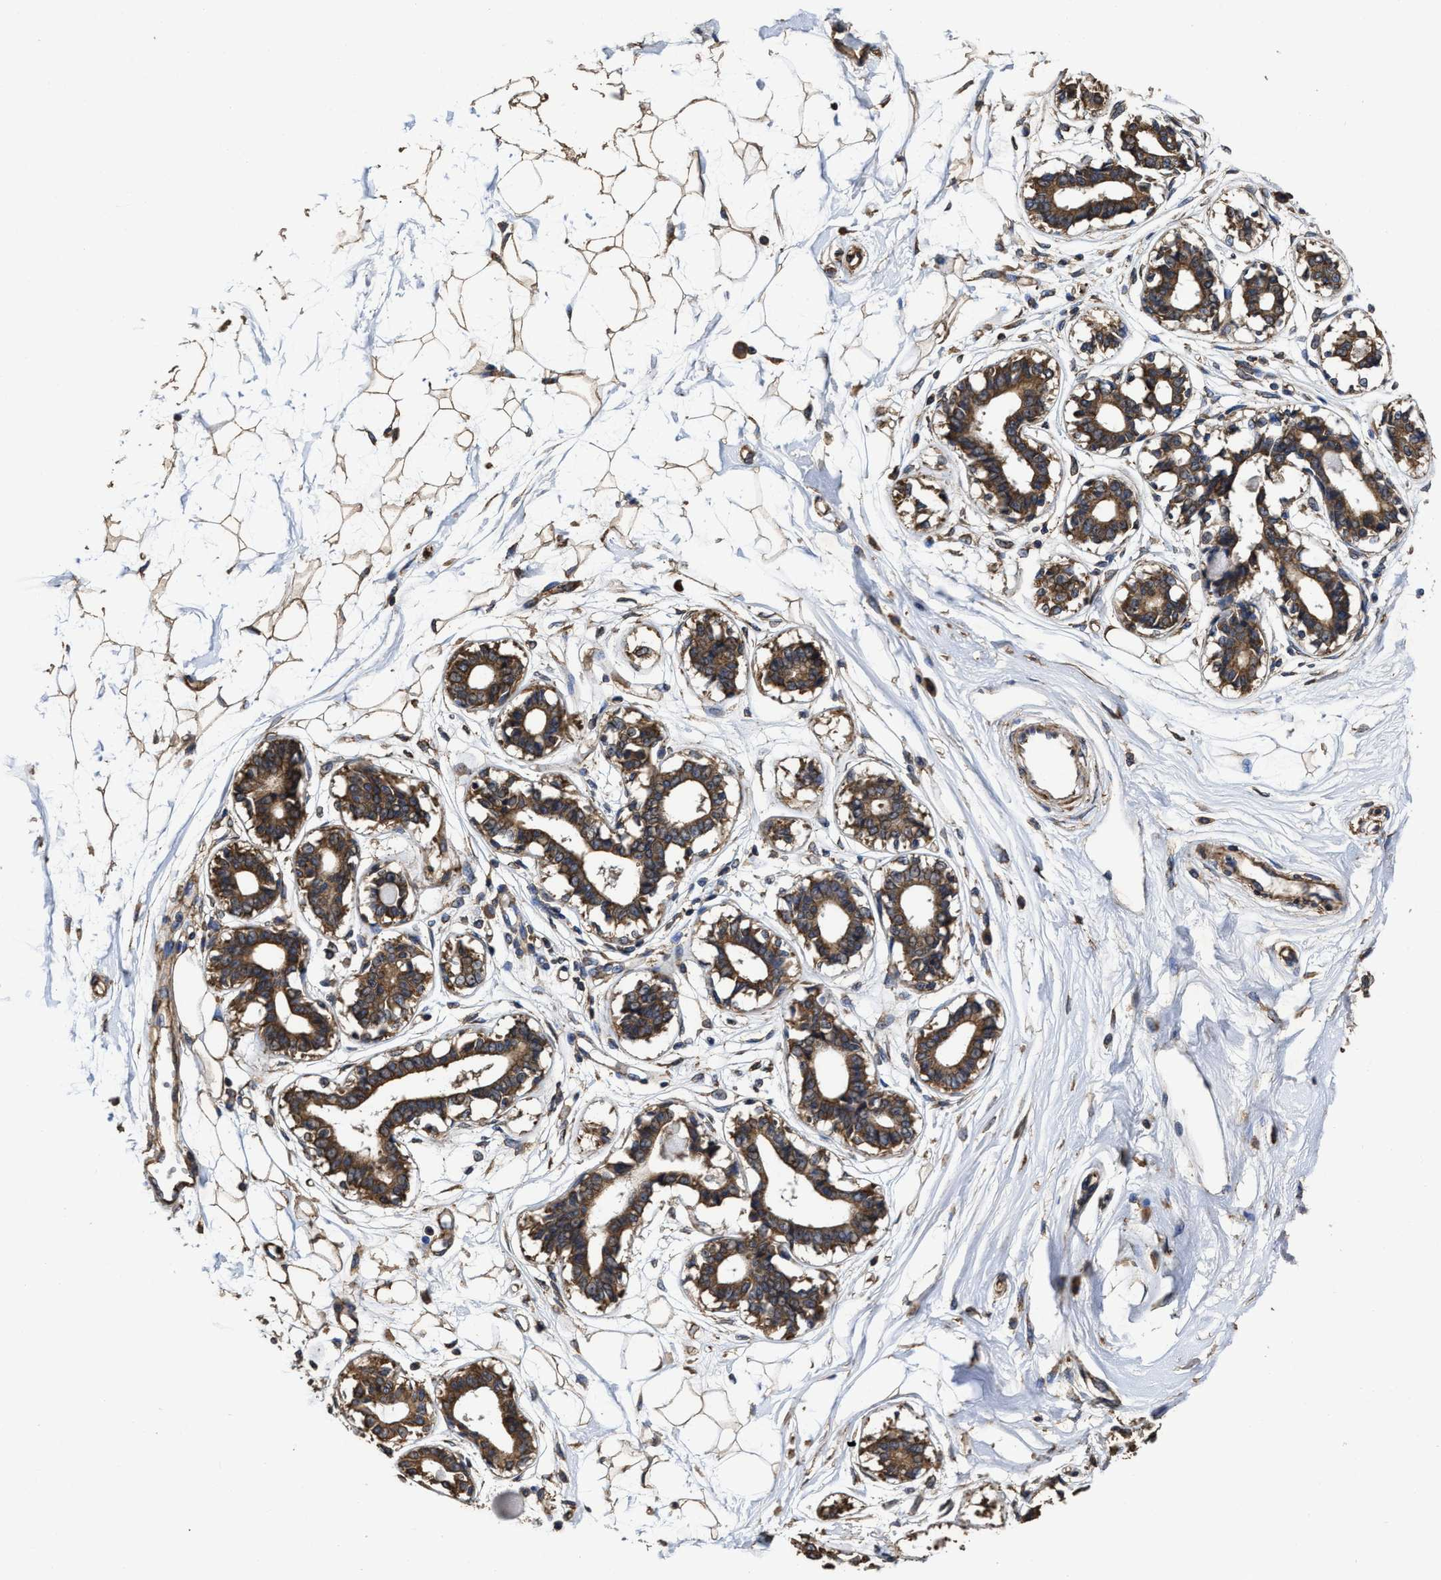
{"staining": {"intensity": "moderate", "quantity": ">75%", "location": "cytoplasmic/membranous"}, "tissue": "breast", "cell_type": "Adipocytes", "image_type": "normal", "snomed": [{"axis": "morphology", "description": "Normal tissue, NOS"}, {"axis": "topography", "description": "Breast"}], "caption": "Brown immunohistochemical staining in benign human breast reveals moderate cytoplasmic/membranous expression in about >75% of adipocytes. The staining was performed using DAB (3,3'-diaminobenzidine), with brown indicating positive protein expression. Nuclei are stained blue with hematoxylin.", "gene": "SFXN4", "patient": {"sex": "female", "age": 45}}